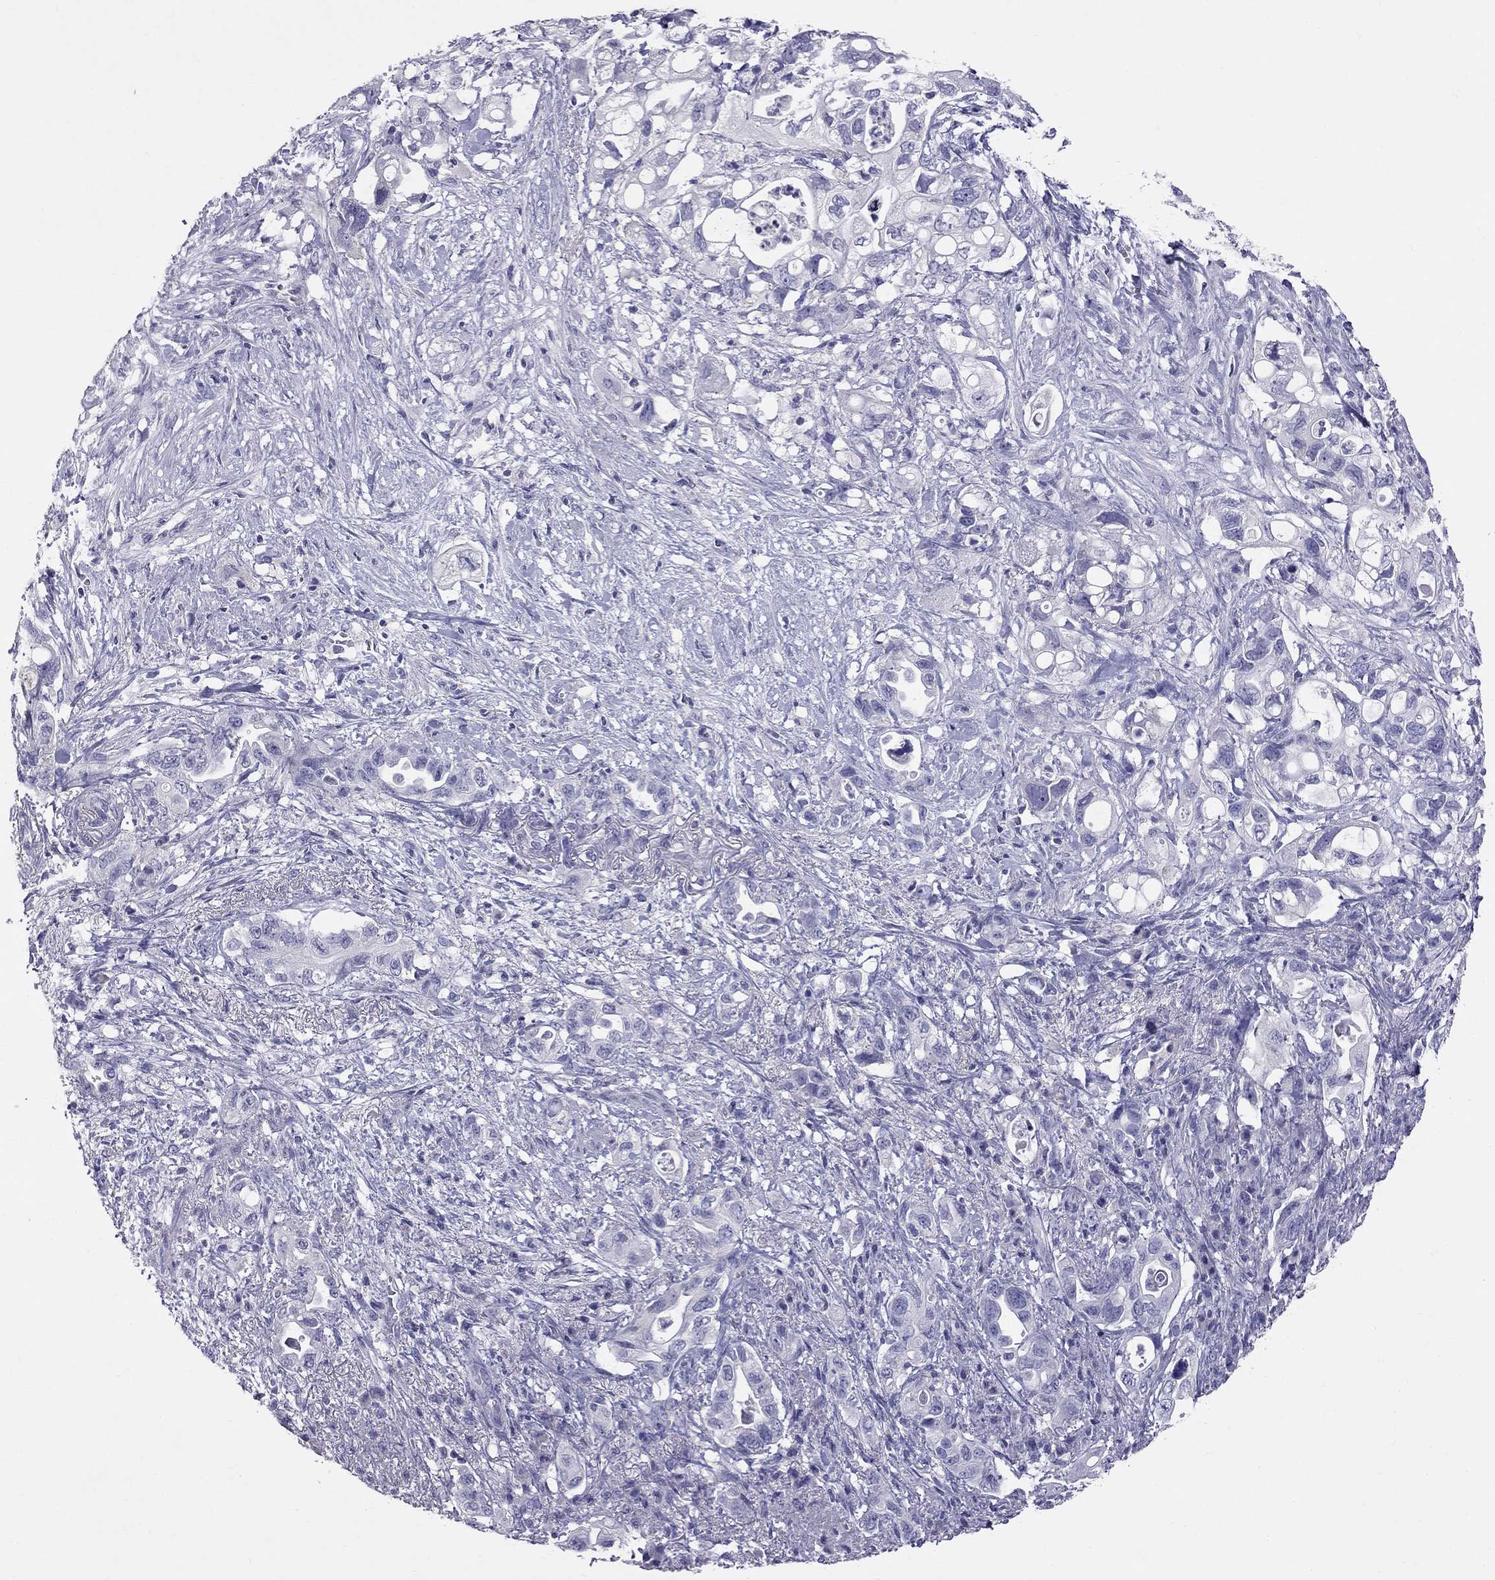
{"staining": {"intensity": "negative", "quantity": "none", "location": "none"}, "tissue": "pancreatic cancer", "cell_type": "Tumor cells", "image_type": "cancer", "snomed": [{"axis": "morphology", "description": "Adenocarcinoma, NOS"}, {"axis": "topography", "description": "Pancreas"}], "caption": "This histopathology image is of pancreatic cancer (adenocarcinoma) stained with IHC to label a protein in brown with the nuclei are counter-stained blue. There is no staining in tumor cells. (Stains: DAB (3,3'-diaminobenzidine) IHC with hematoxylin counter stain, Microscopy: brightfield microscopy at high magnification).", "gene": "CFAP91", "patient": {"sex": "female", "age": 72}}